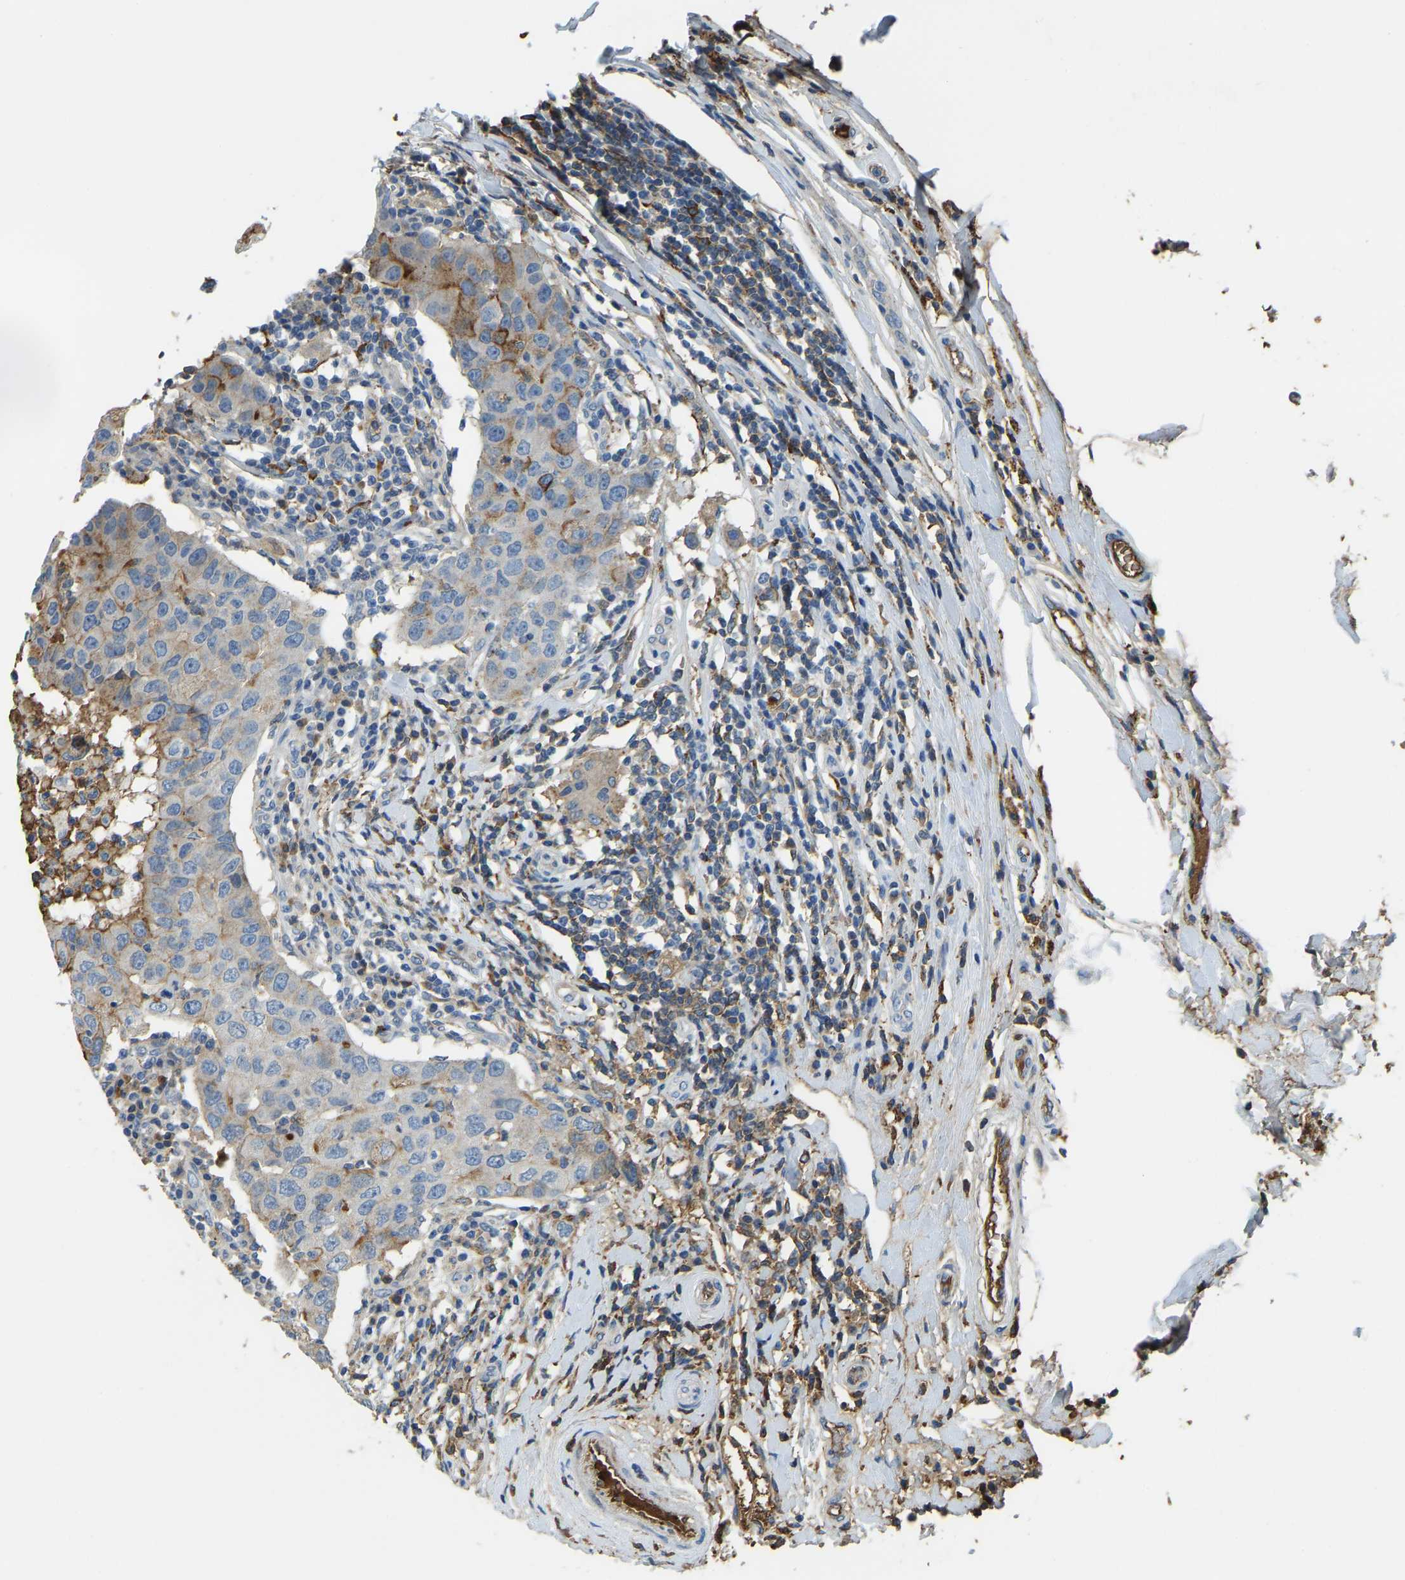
{"staining": {"intensity": "moderate", "quantity": "<25%", "location": "cytoplasmic/membranous"}, "tissue": "breast cancer", "cell_type": "Tumor cells", "image_type": "cancer", "snomed": [{"axis": "morphology", "description": "Duct carcinoma"}, {"axis": "topography", "description": "Breast"}], "caption": "Immunohistochemistry (IHC) photomicrograph of neoplastic tissue: breast cancer (intraductal carcinoma) stained using immunohistochemistry (IHC) exhibits low levels of moderate protein expression localized specifically in the cytoplasmic/membranous of tumor cells, appearing as a cytoplasmic/membranous brown color.", "gene": "THBS4", "patient": {"sex": "female", "age": 27}}